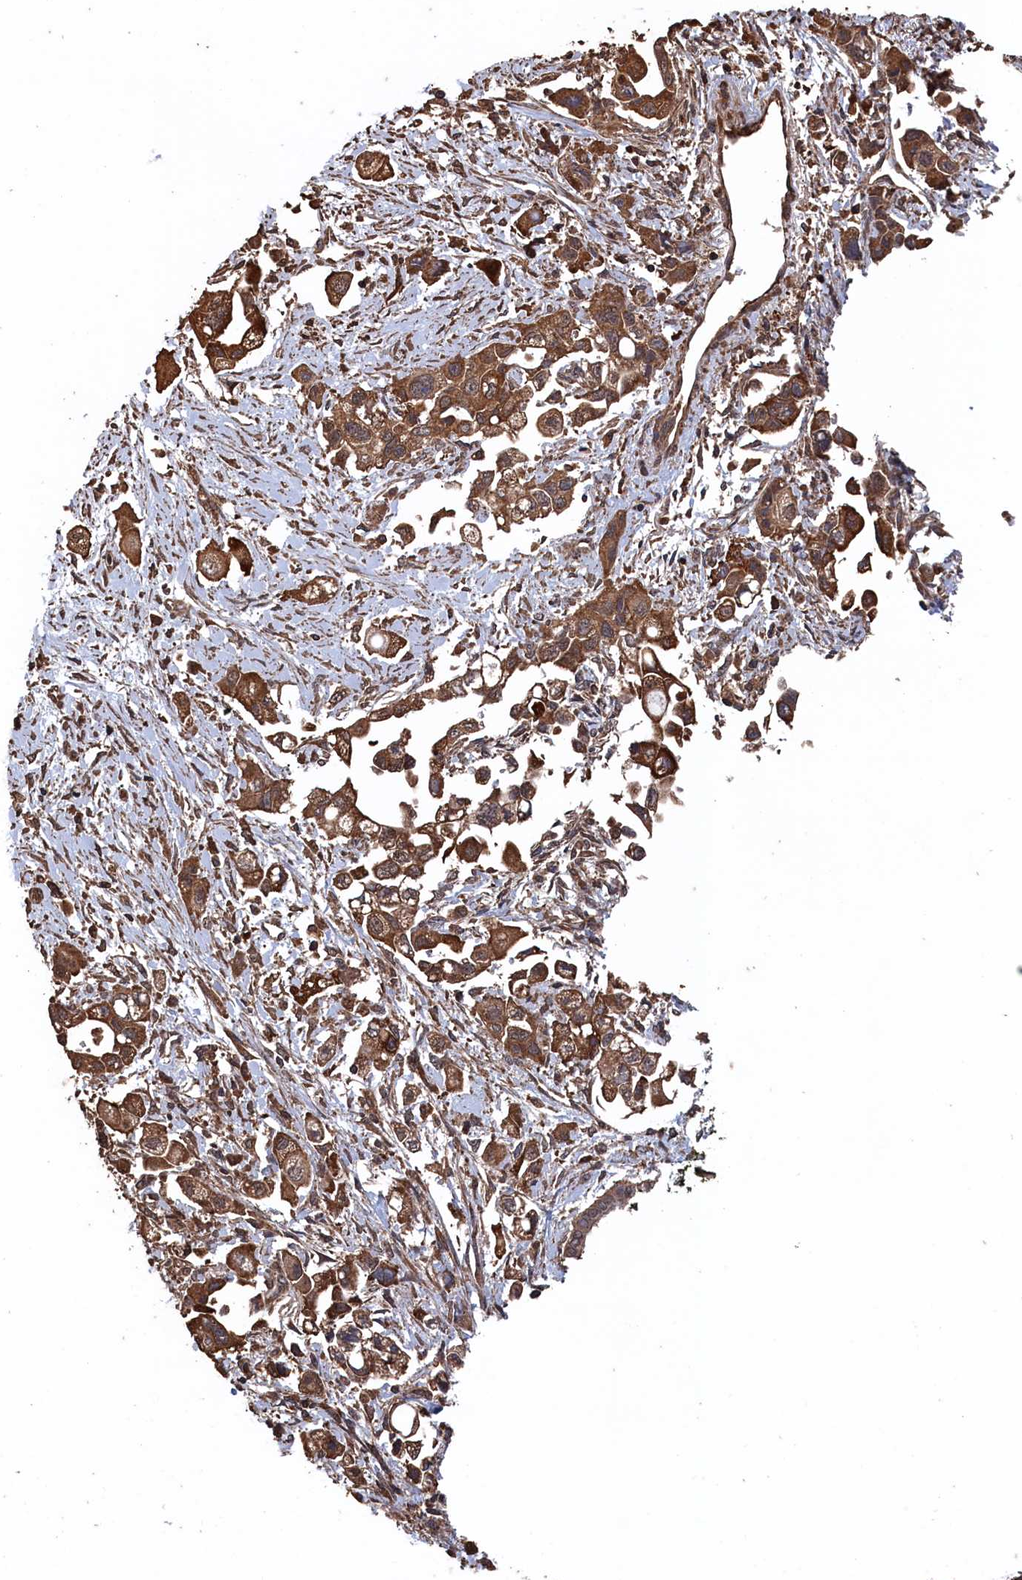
{"staining": {"intensity": "strong", "quantity": ">75%", "location": "cytoplasmic/membranous"}, "tissue": "pancreatic cancer", "cell_type": "Tumor cells", "image_type": "cancer", "snomed": [{"axis": "morphology", "description": "Adenocarcinoma, NOS"}, {"axis": "topography", "description": "Pancreas"}], "caption": "Tumor cells show high levels of strong cytoplasmic/membranous expression in approximately >75% of cells in human adenocarcinoma (pancreatic). (Brightfield microscopy of DAB IHC at high magnification).", "gene": "SNX33", "patient": {"sex": "female", "age": 66}}